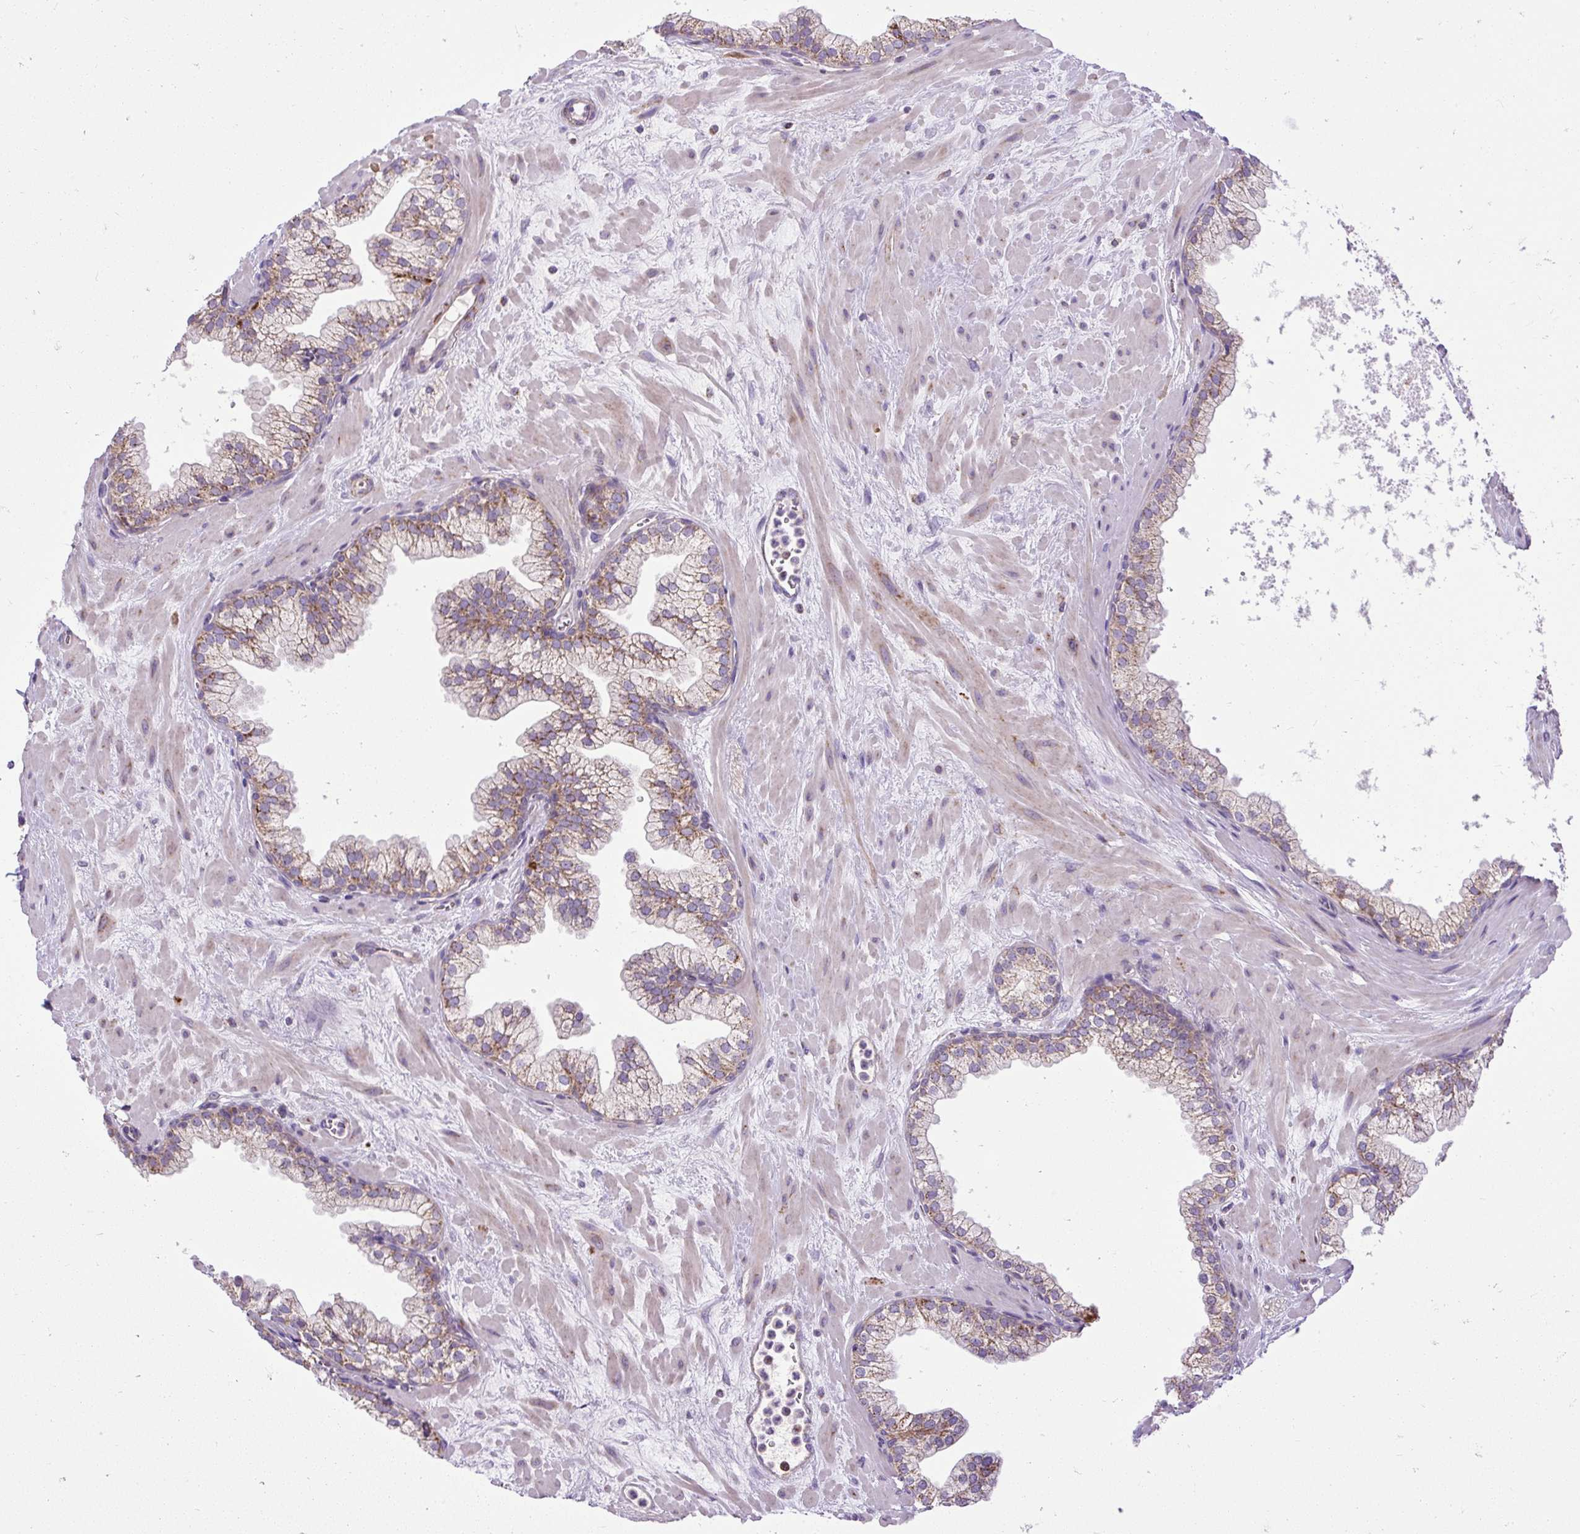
{"staining": {"intensity": "moderate", "quantity": "25%-75%", "location": "cytoplasmic/membranous"}, "tissue": "prostate", "cell_type": "Glandular cells", "image_type": "normal", "snomed": [{"axis": "morphology", "description": "Normal tissue, NOS"}, {"axis": "topography", "description": "Prostate"}, {"axis": "topography", "description": "Peripheral nerve tissue"}], "caption": "A brown stain highlights moderate cytoplasmic/membranous positivity of a protein in glandular cells of benign prostate. (Stains: DAB (3,3'-diaminobenzidine) in brown, nuclei in blue, Microscopy: brightfield microscopy at high magnification).", "gene": "TM2D3", "patient": {"sex": "male", "age": 61}}